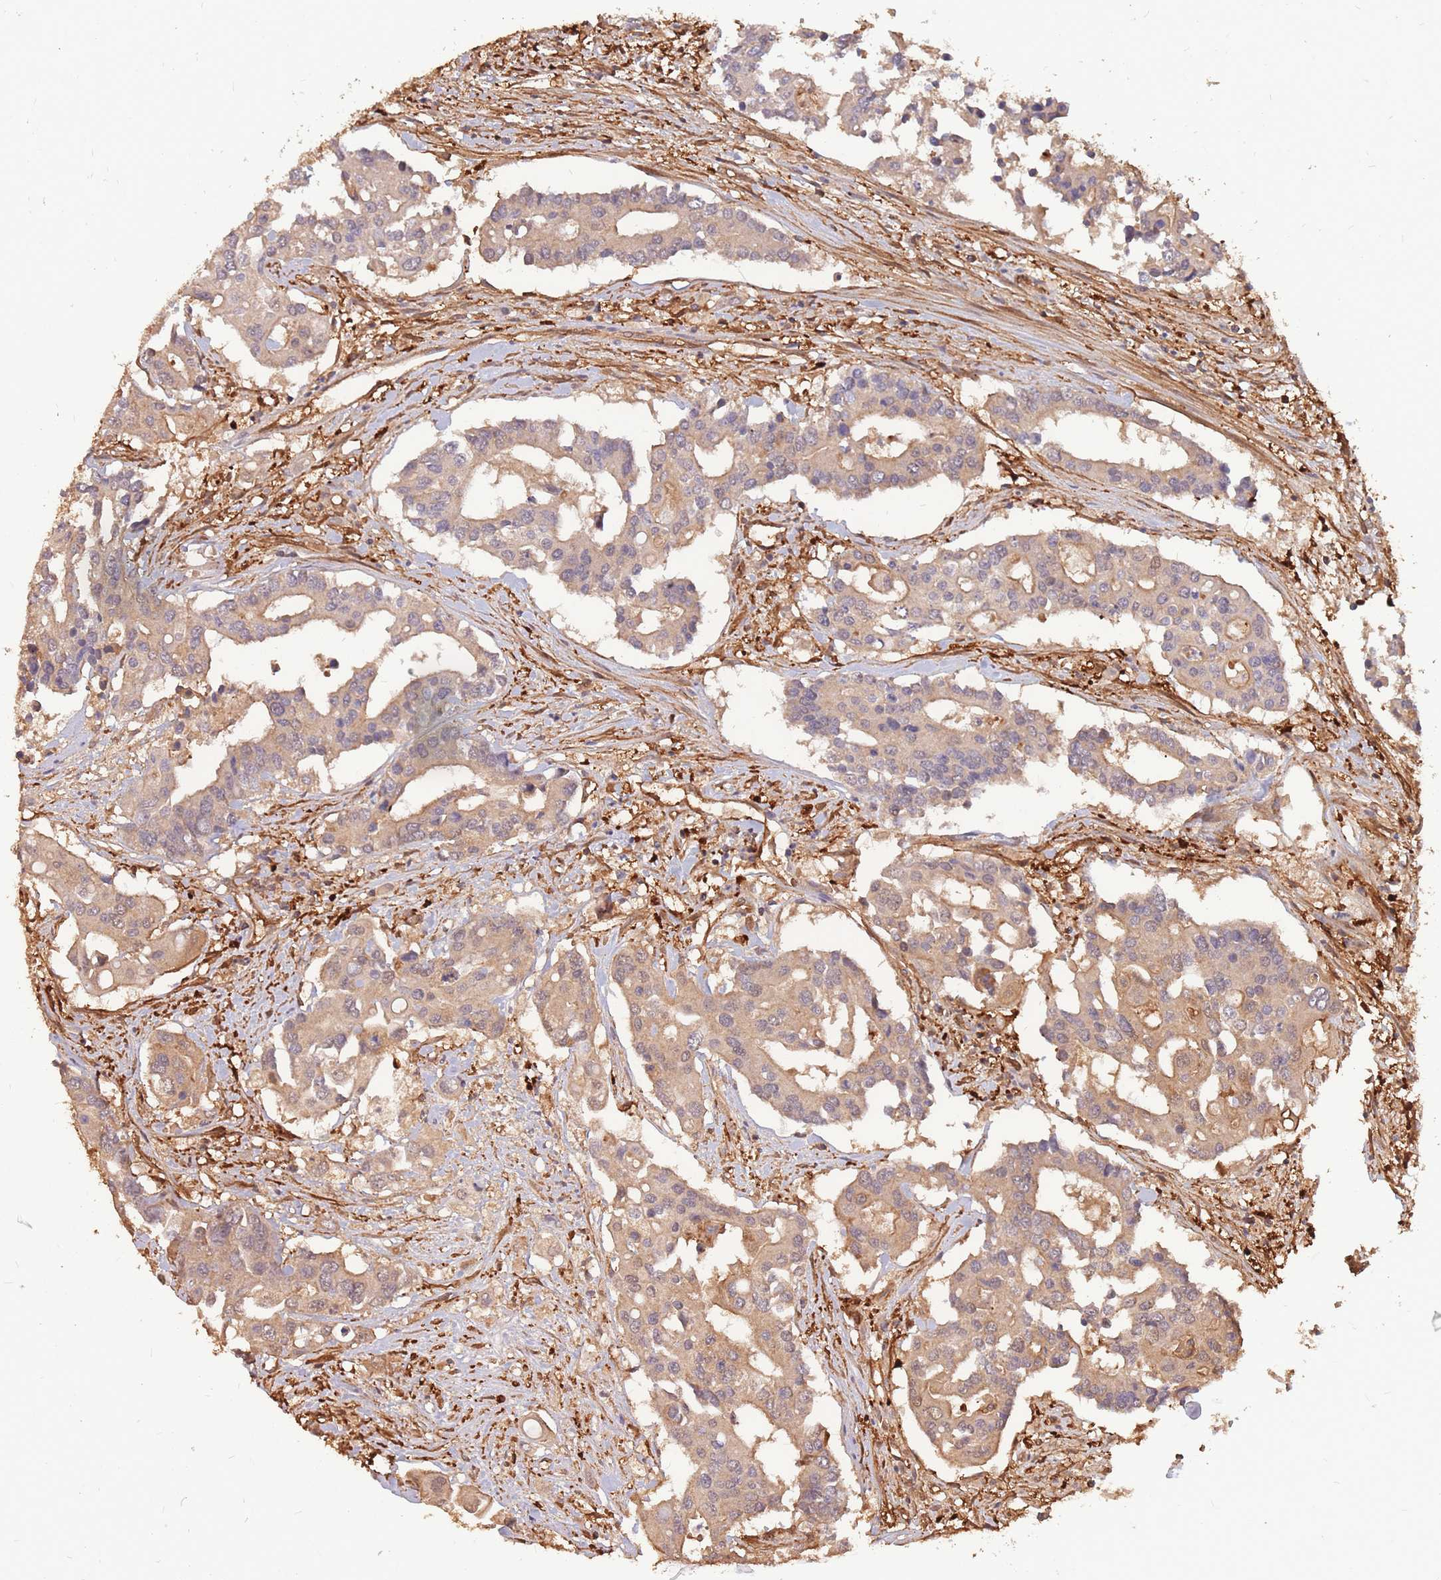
{"staining": {"intensity": "weak", "quantity": ">75%", "location": "cytoplasmic/membranous"}, "tissue": "colorectal cancer", "cell_type": "Tumor cells", "image_type": "cancer", "snomed": [{"axis": "morphology", "description": "Adenocarcinoma, NOS"}, {"axis": "topography", "description": "Colon"}], "caption": "Human adenocarcinoma (colorectal) stained with a brown dye shows weak cytoplasmic/membranous positive positivity in approximately >75% of tumor cells.", "gene": "PLS3", "patient": {"sex": "male", "age": 77}}